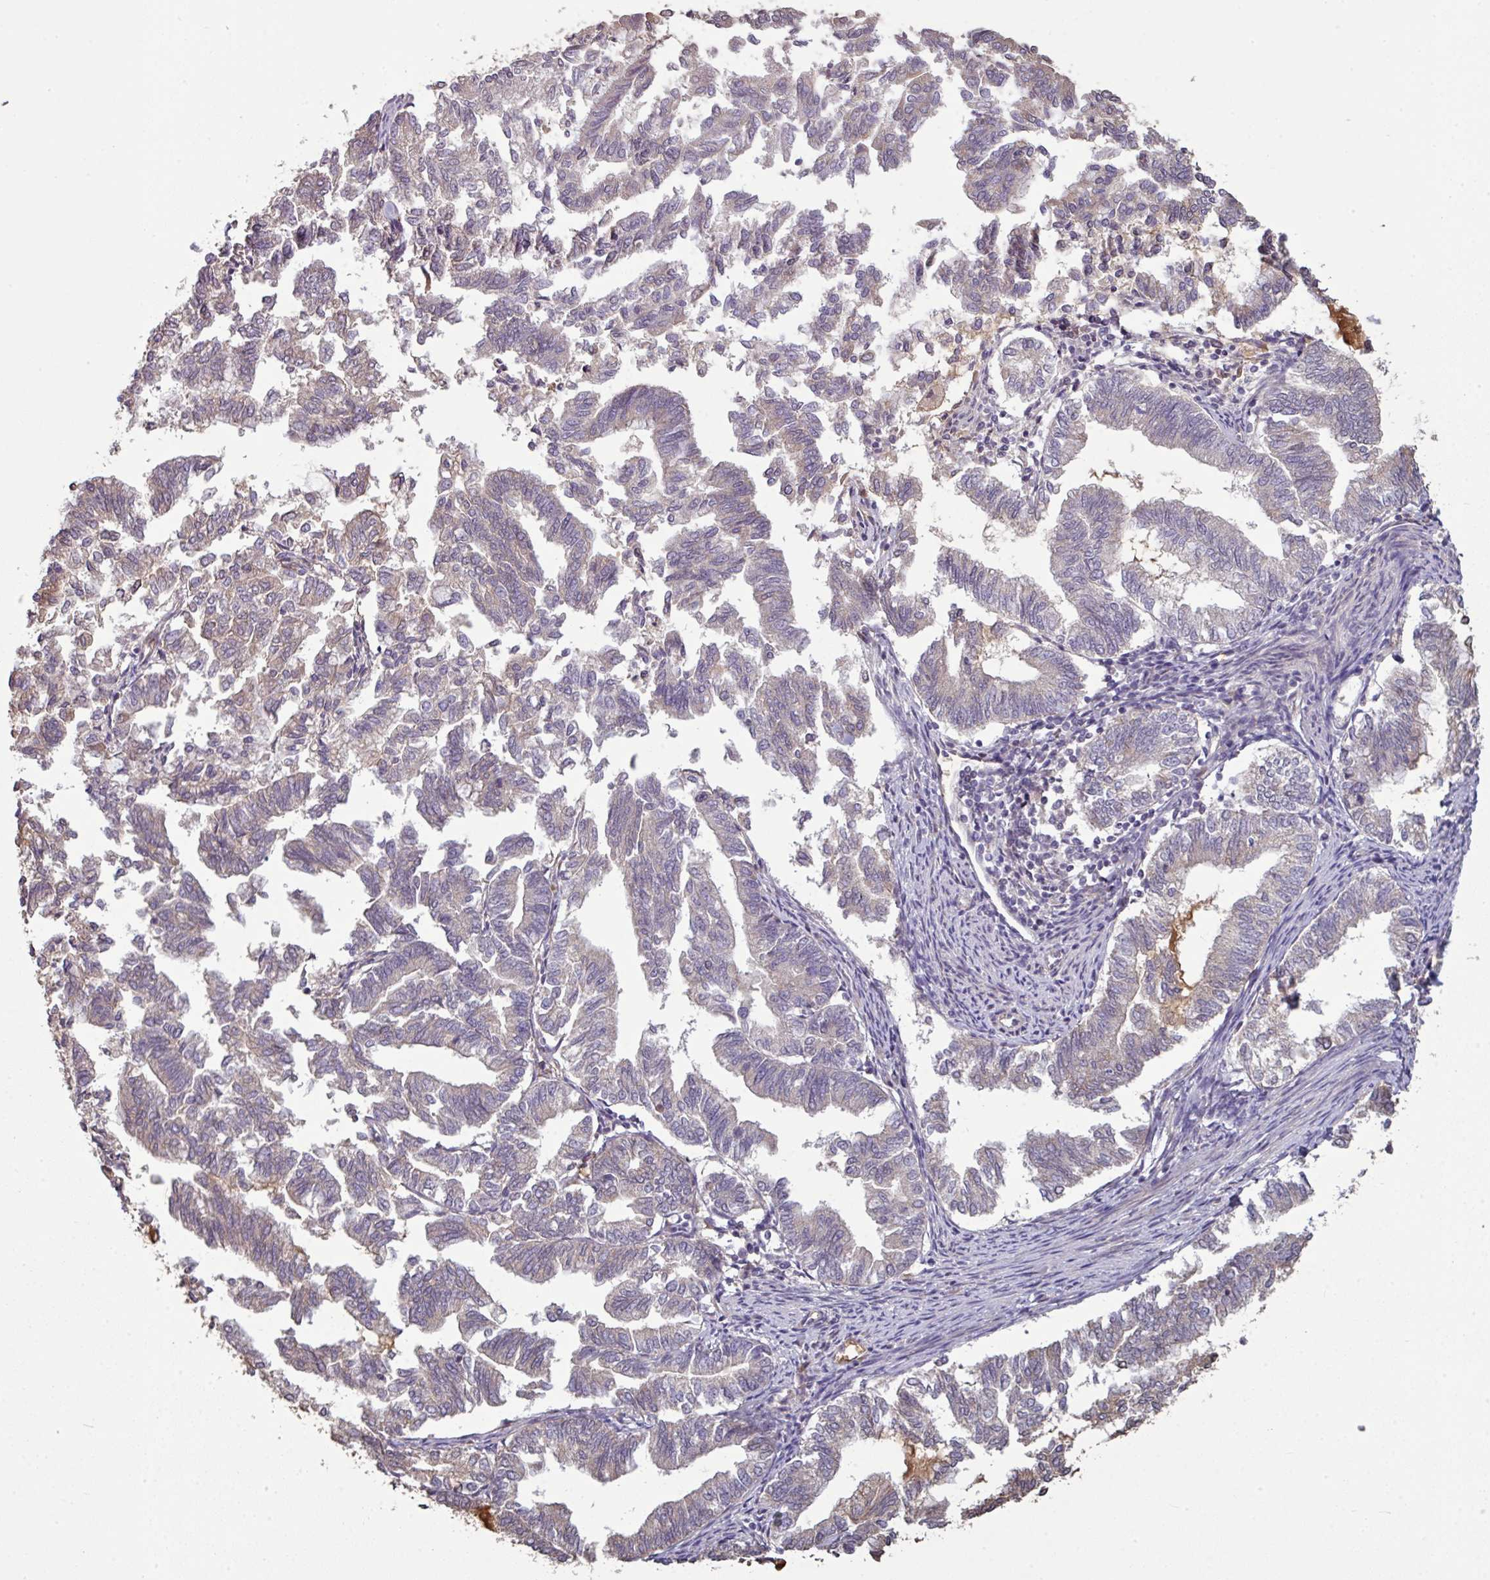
{"staining": {"intensity": "weak", "quantity": "25%-75%", "location": "cytoplasmic/membranous"}, "tissue": "endometrial cancer", "cell_type": "Tumor cells", "image_type": "cancer", "snomed": [{"axis": "morphology", "description": "Adenocarcinoma, NOS"}, {"axis": "topography", "description": "Endometrium"}], "caption": "Tumor cells reveal weak cytoplasmic/membranous positivity in approximately 25%-75% of cells in adenocarcinoma (endometrial). Immunohistochemistry stains the protein in brown and the nuclei are stained blue.", "gene": "NHSL2", "patient": {"sex": "female", "age": 79}}